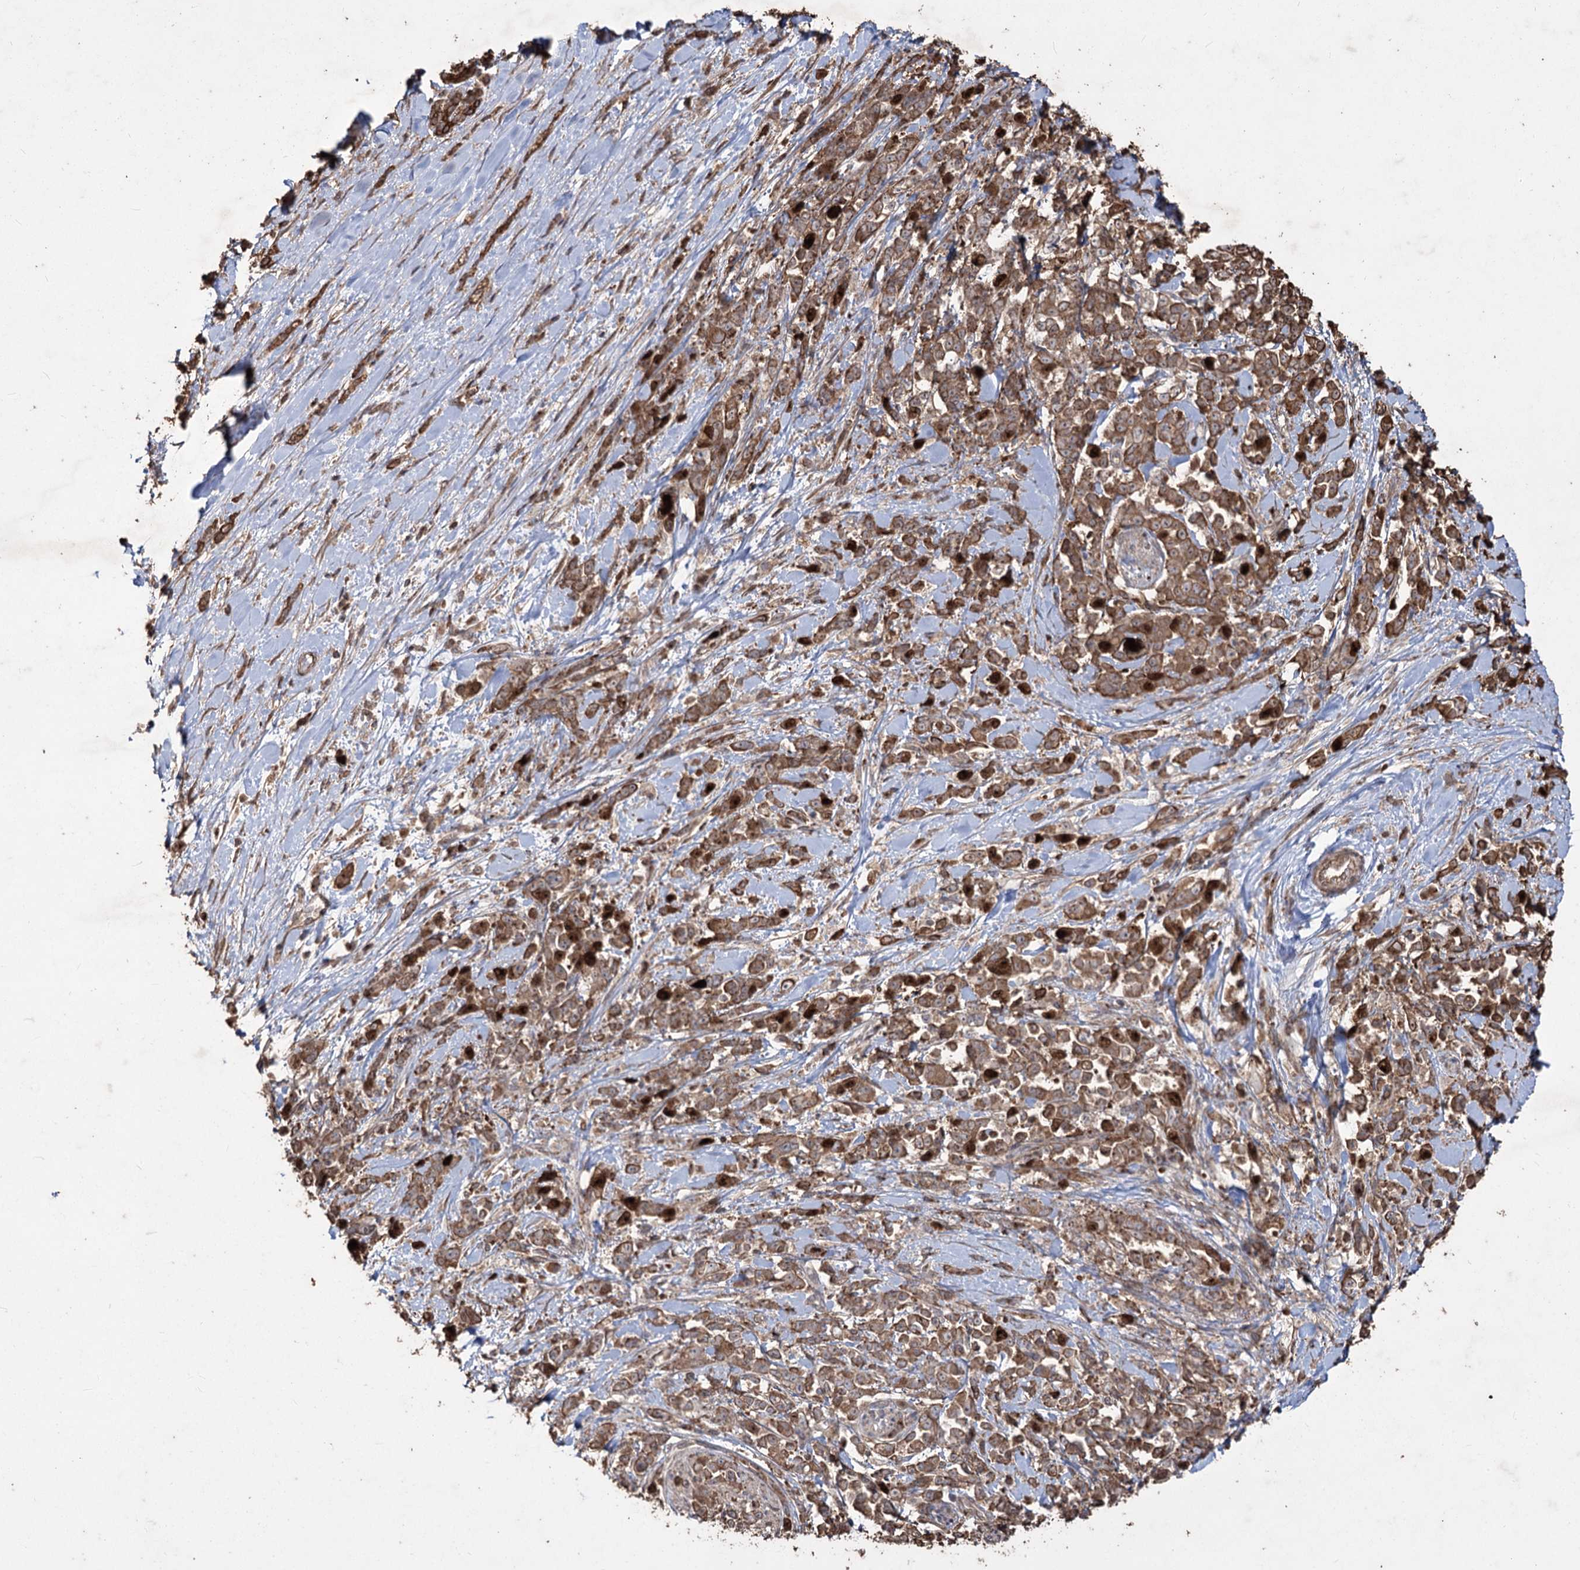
{"staining": {"intensity": "moderate", "quantity": ">75%", "location": "cytoplasmic/membranous"}, "tissue": "pancreatic cancer", "cell_type": "Tumor cells", "image_type": "cancer", "snomed": [{"axis": "morphology", "description": "Normal tissue, NOS"}, {"axis": "morphology", "description": "Adenocarcinoma, NOS"}, {"axis": "topography", "description": "Pancreas"}], "caption": "IHC staining of adenocarcinoma (pancreatic), which exhibits medium levels of moderate cytoplasmic/membranous staining in approximately >75% of tumor cells indicating moderate cytoplasmic/membranous protein expression. The staining was performed using DAB (brown) for protein detection and nuclei were counterstained in hematoxylin (blue).", "gene": "PRC1", "patient": {"sex": "female", "age": 64}}